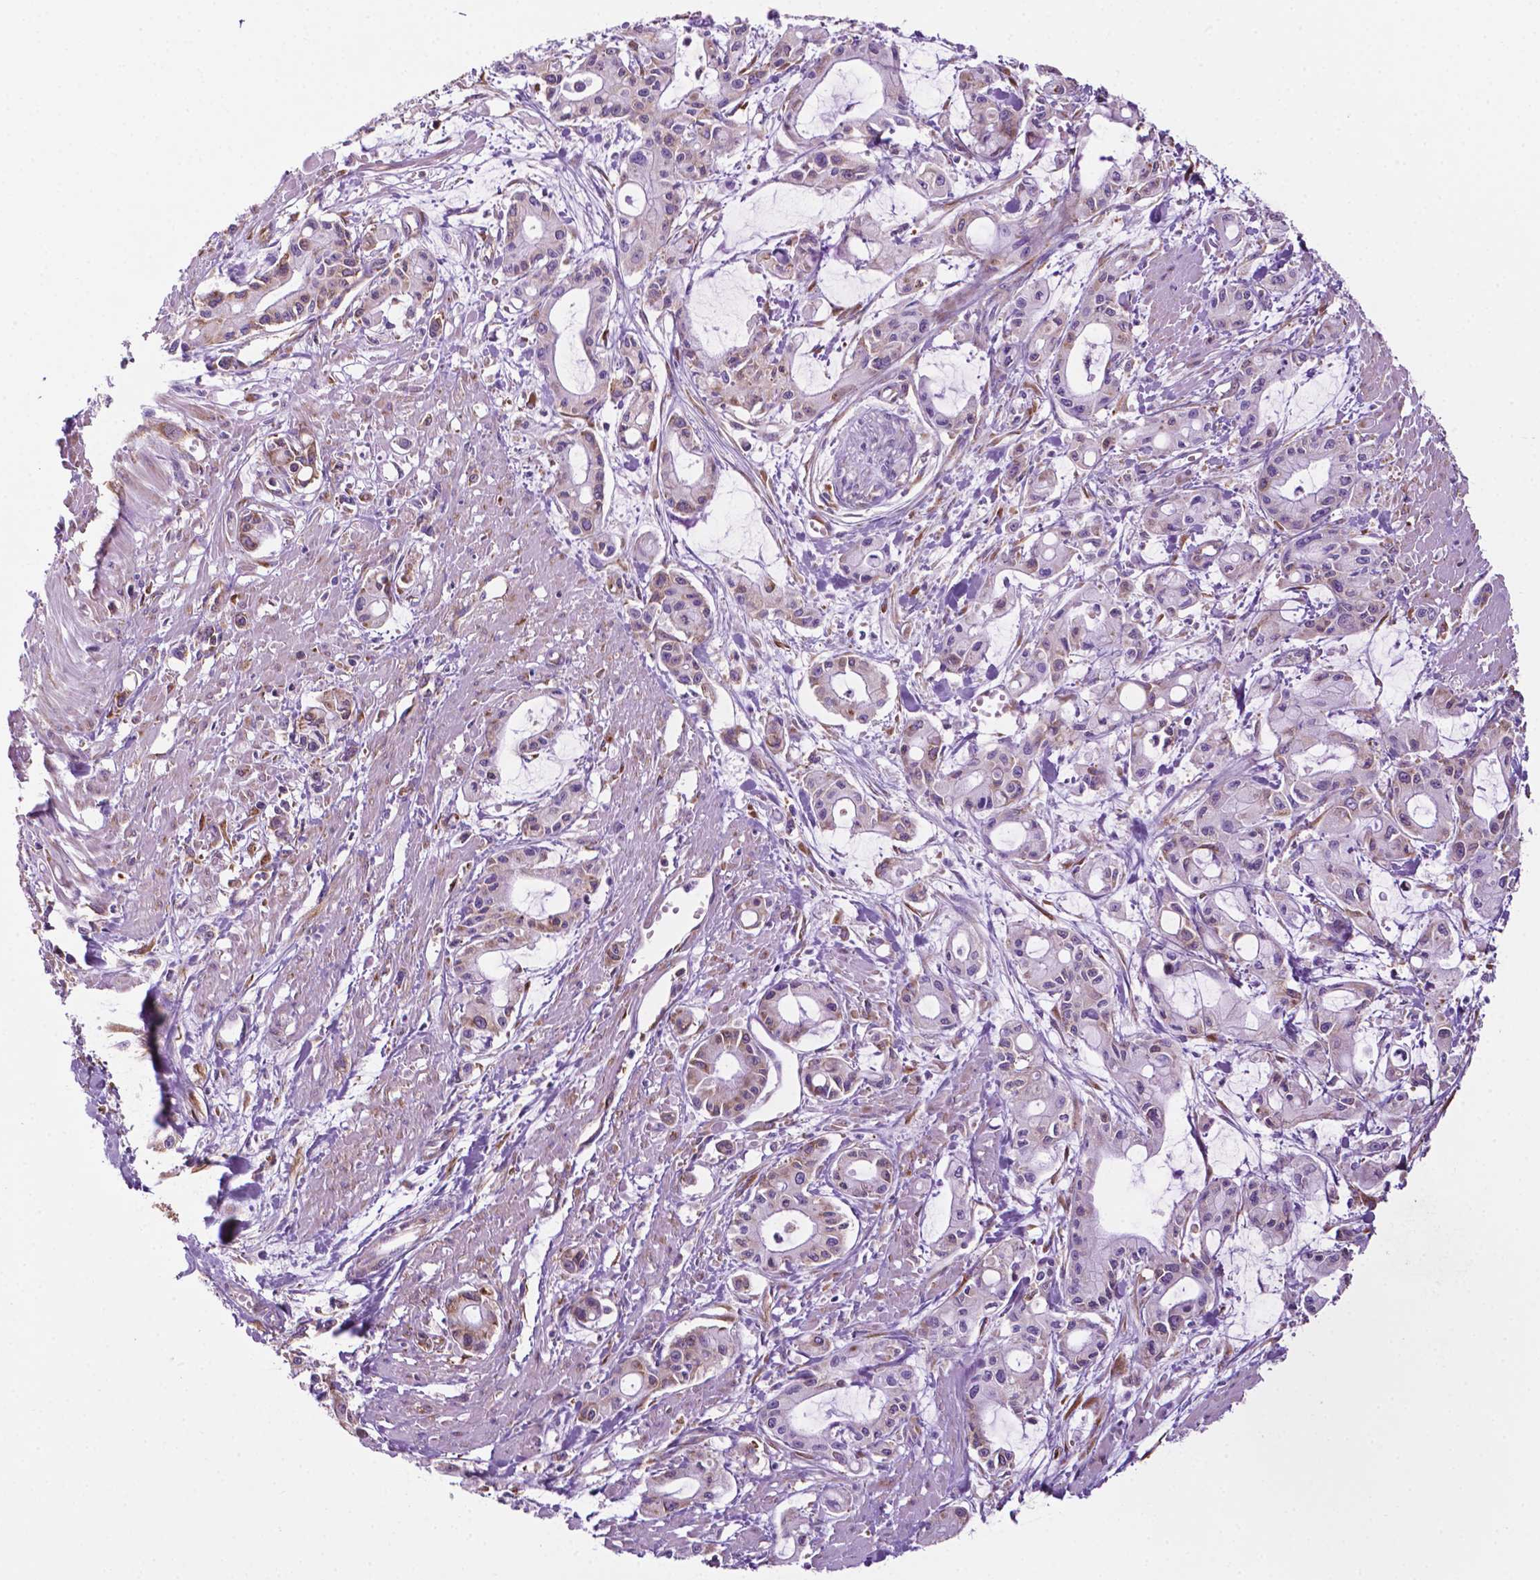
{"staining": {"intensity": "moderate", "quantity": "25%-75%", "location": "cytoplasmic/membranous"}, "tissue": "pancreatic cancer", "cell_type": "Tumor cells", "image_type": "cancer", "snomed": [{"axis": "morphology", "description": "Adenocarcinoma, NOS"}, {"axis": "topography", "description": "Pancreas"}], "caption": "Immunohistochemical staining of pancreatic adenocarcinoma reveals medium levels of moderate cytoplasmic/membranous expression in approximately 25%-75% of tumor cells.", "gene": "RPL29", "patient": {"sex": "male", "age": 48}}